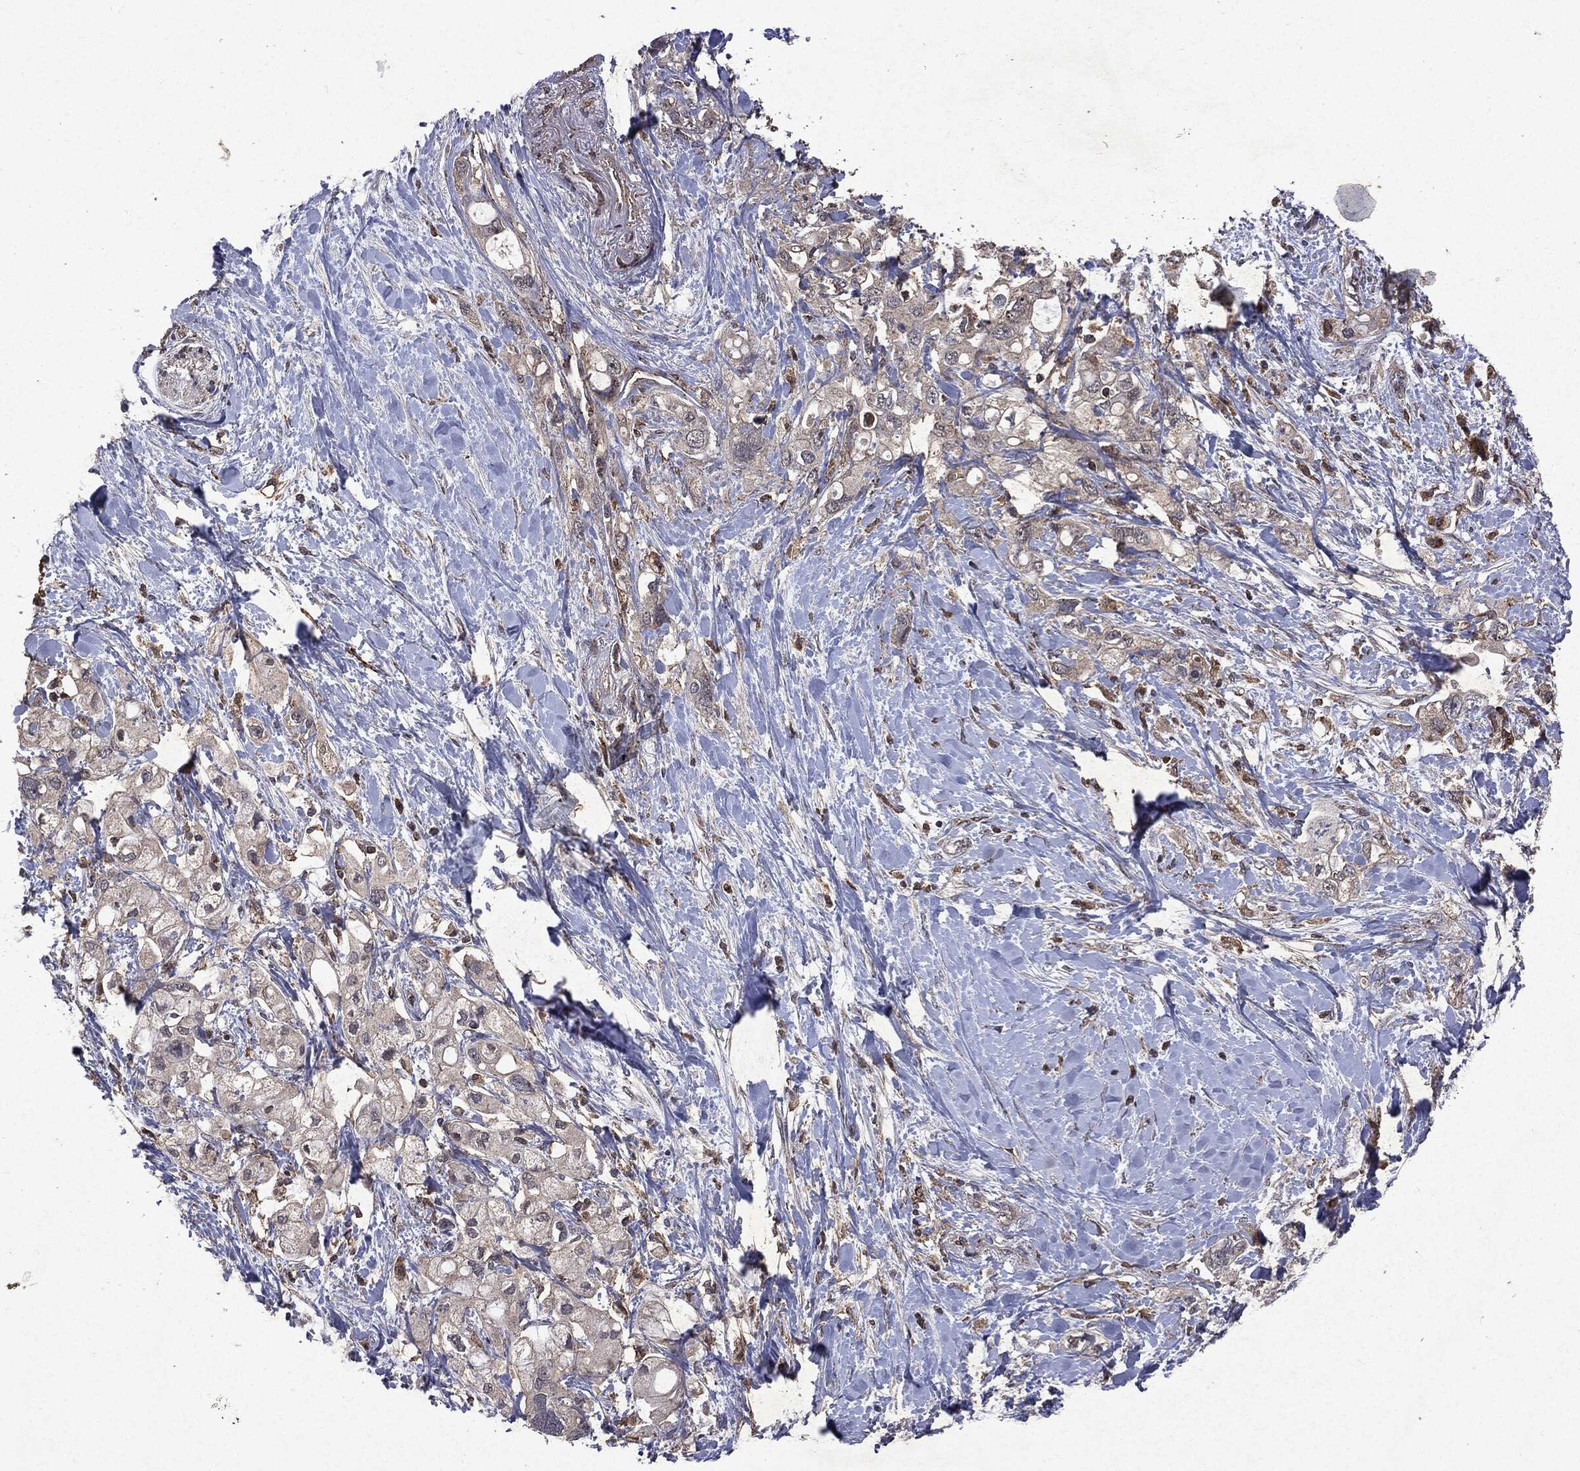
{"staining": {"intensity": "negative", "quantity": "none", "location": "none"}, "tissue": "pancreatic cancer", "cell_type": "Tumor cells", "image_type": "cancer", "snomed": [{"axis": "morphology", "description": "Adenocarcinoma, NOS"}, {"axis": "topography", "description": "Pancreas"}], "caption": "This is a micrograph of immunohistochemistry (IHC) staining of pancreatic cancer, which shows no positivity in tumor cells. (DAB immunohistochemistry visualized using brightfield microscopy, high magnification).", "gene": "PTEN", "patient": {"sex": "female", "age": 56}}